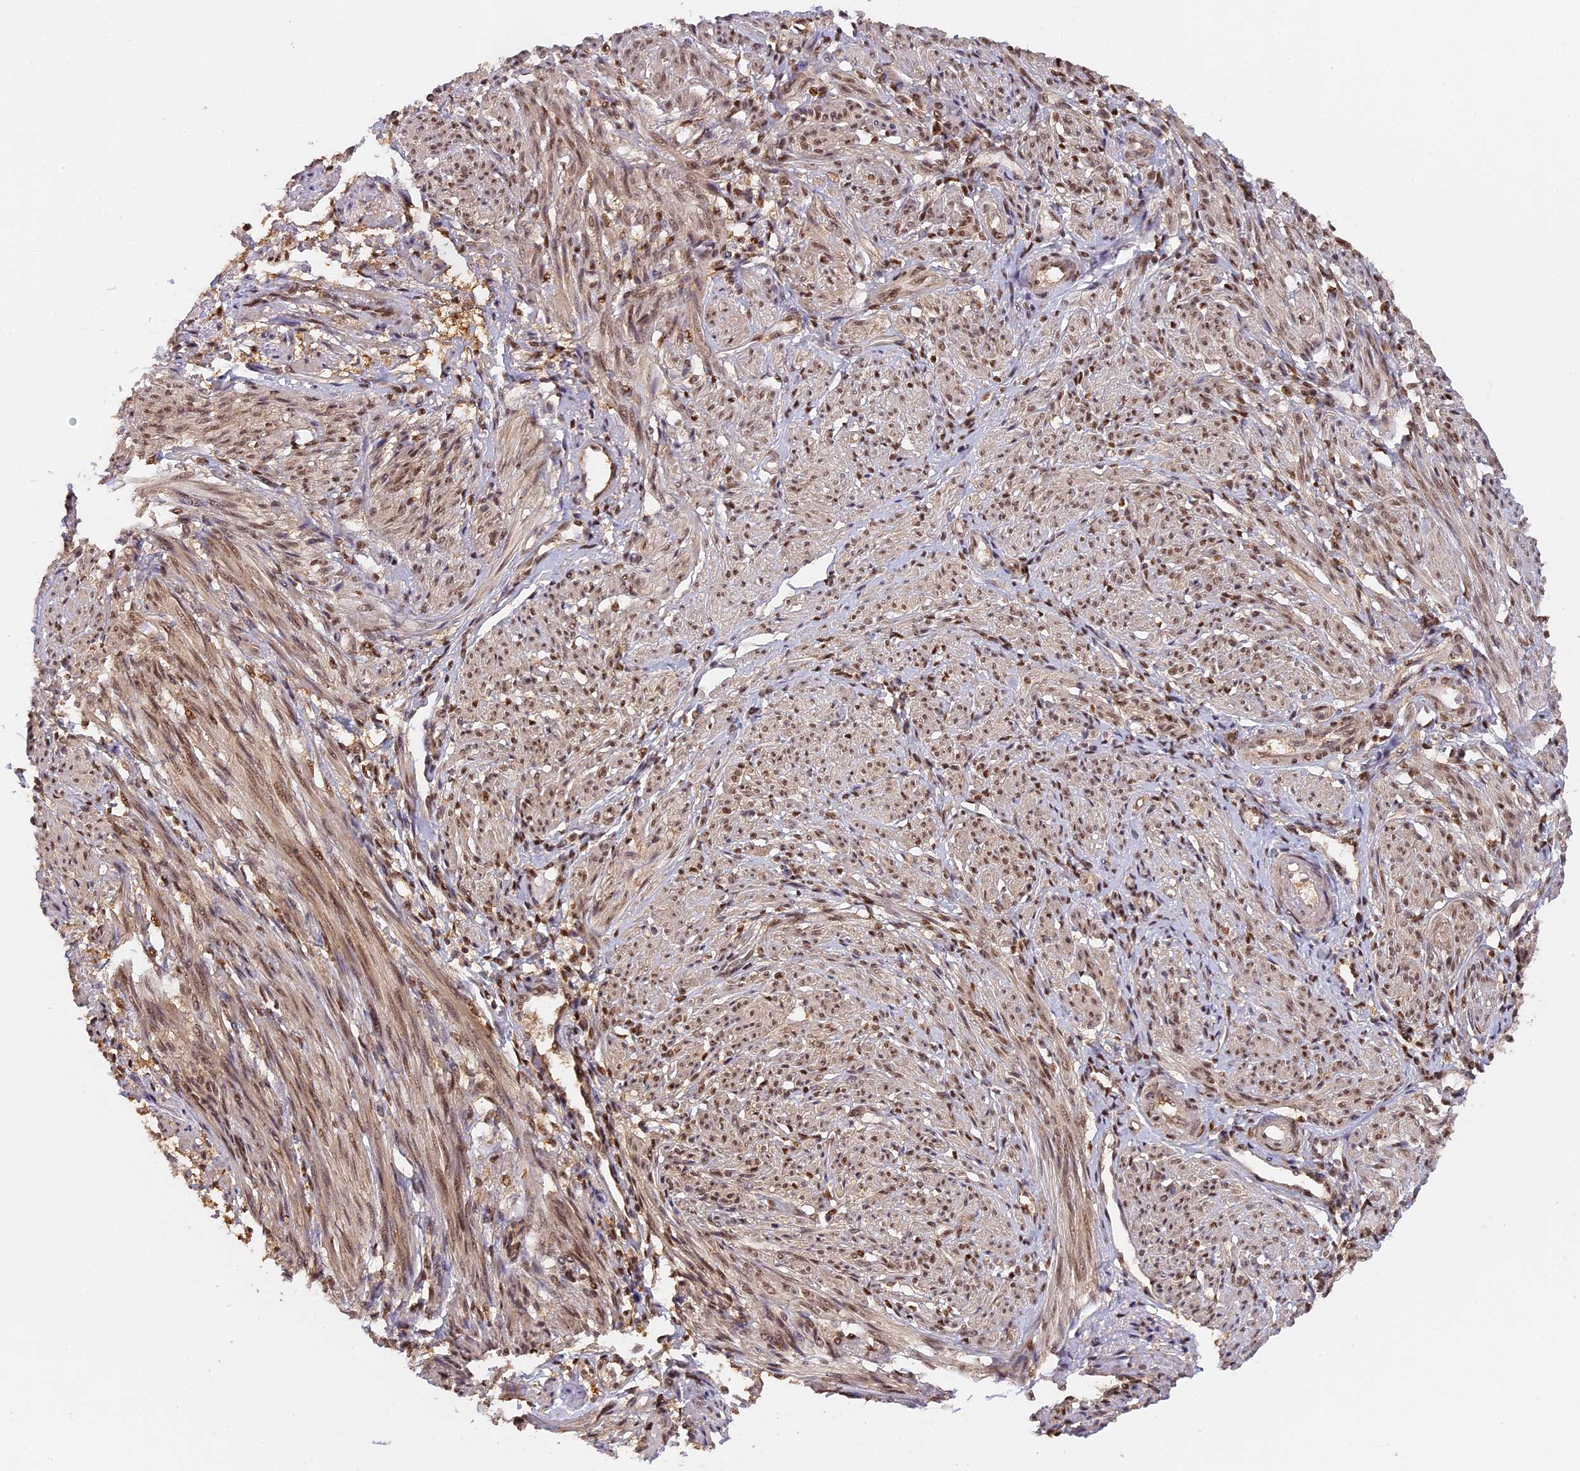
{"staining": {"intensity": "moderate", "quantity": ">75%", "location": "nuclear"}, "tissue": "smooth muscle", "cell_type": "Smooth muscle cells", "image_type": "normal", "snomed": [{"axis": "morphology", "description": "Normal tissue, NOS"}, {"axis": "topography", "description": "Smooth muscle"}], "caption": "Protein staining exhibits moderate nuclear staining in approximately >75% of smooth muscle cells in normal smooth muscle.", "gene": "MYBL2", "patient": {"sex": "female", "age": 39}}